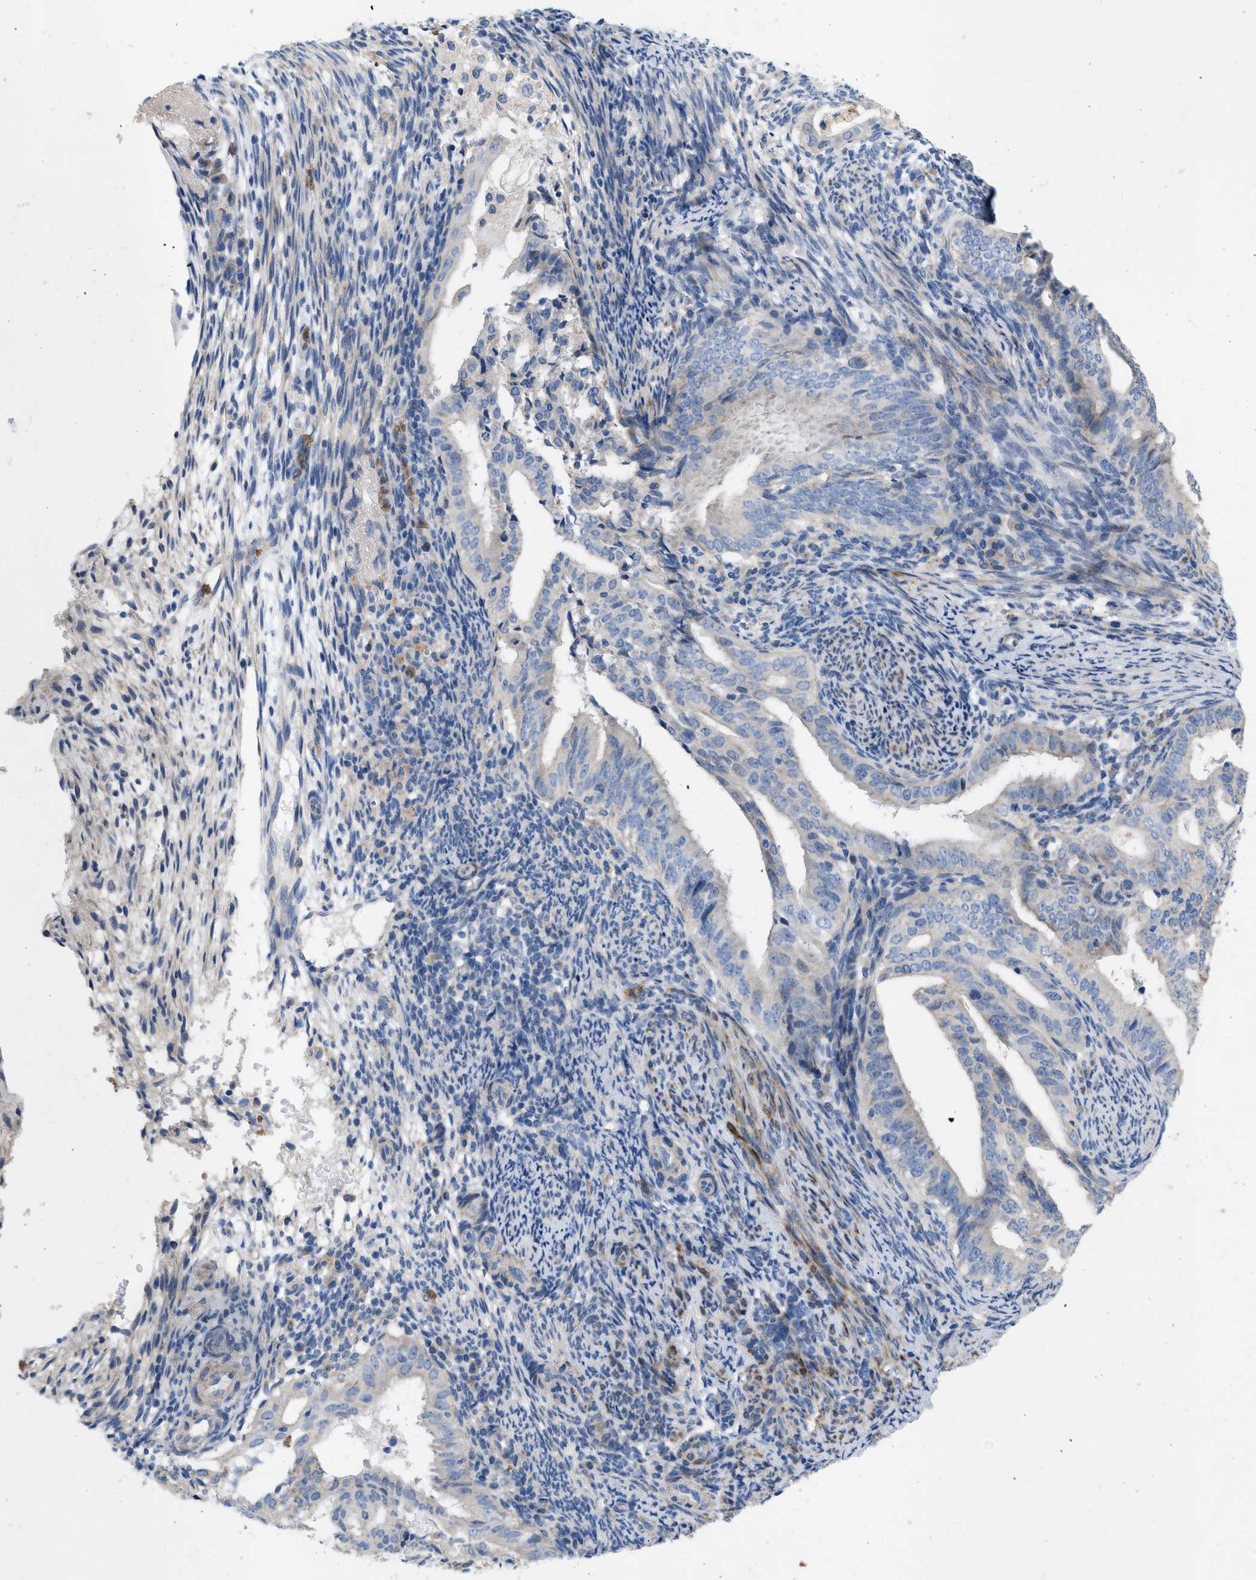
{"staining": {"intensity": "negative", "quantity": "none", "location": "none"}, "tissue": "endometrial cancer", "cell_type": "Tumor cells", "image_type": "cancer", "snomed": [{"axis": "morphology", "description": "Adenocarcinoma, NOS"}, {"axis": "topography", "description": "Endometrium"}], "caption": "Tumor cells show no significant positivity in adenocarcinoma (endometrial).", "gene": "PLPPR5", "patient": {"sex": "female", "age": 58}}